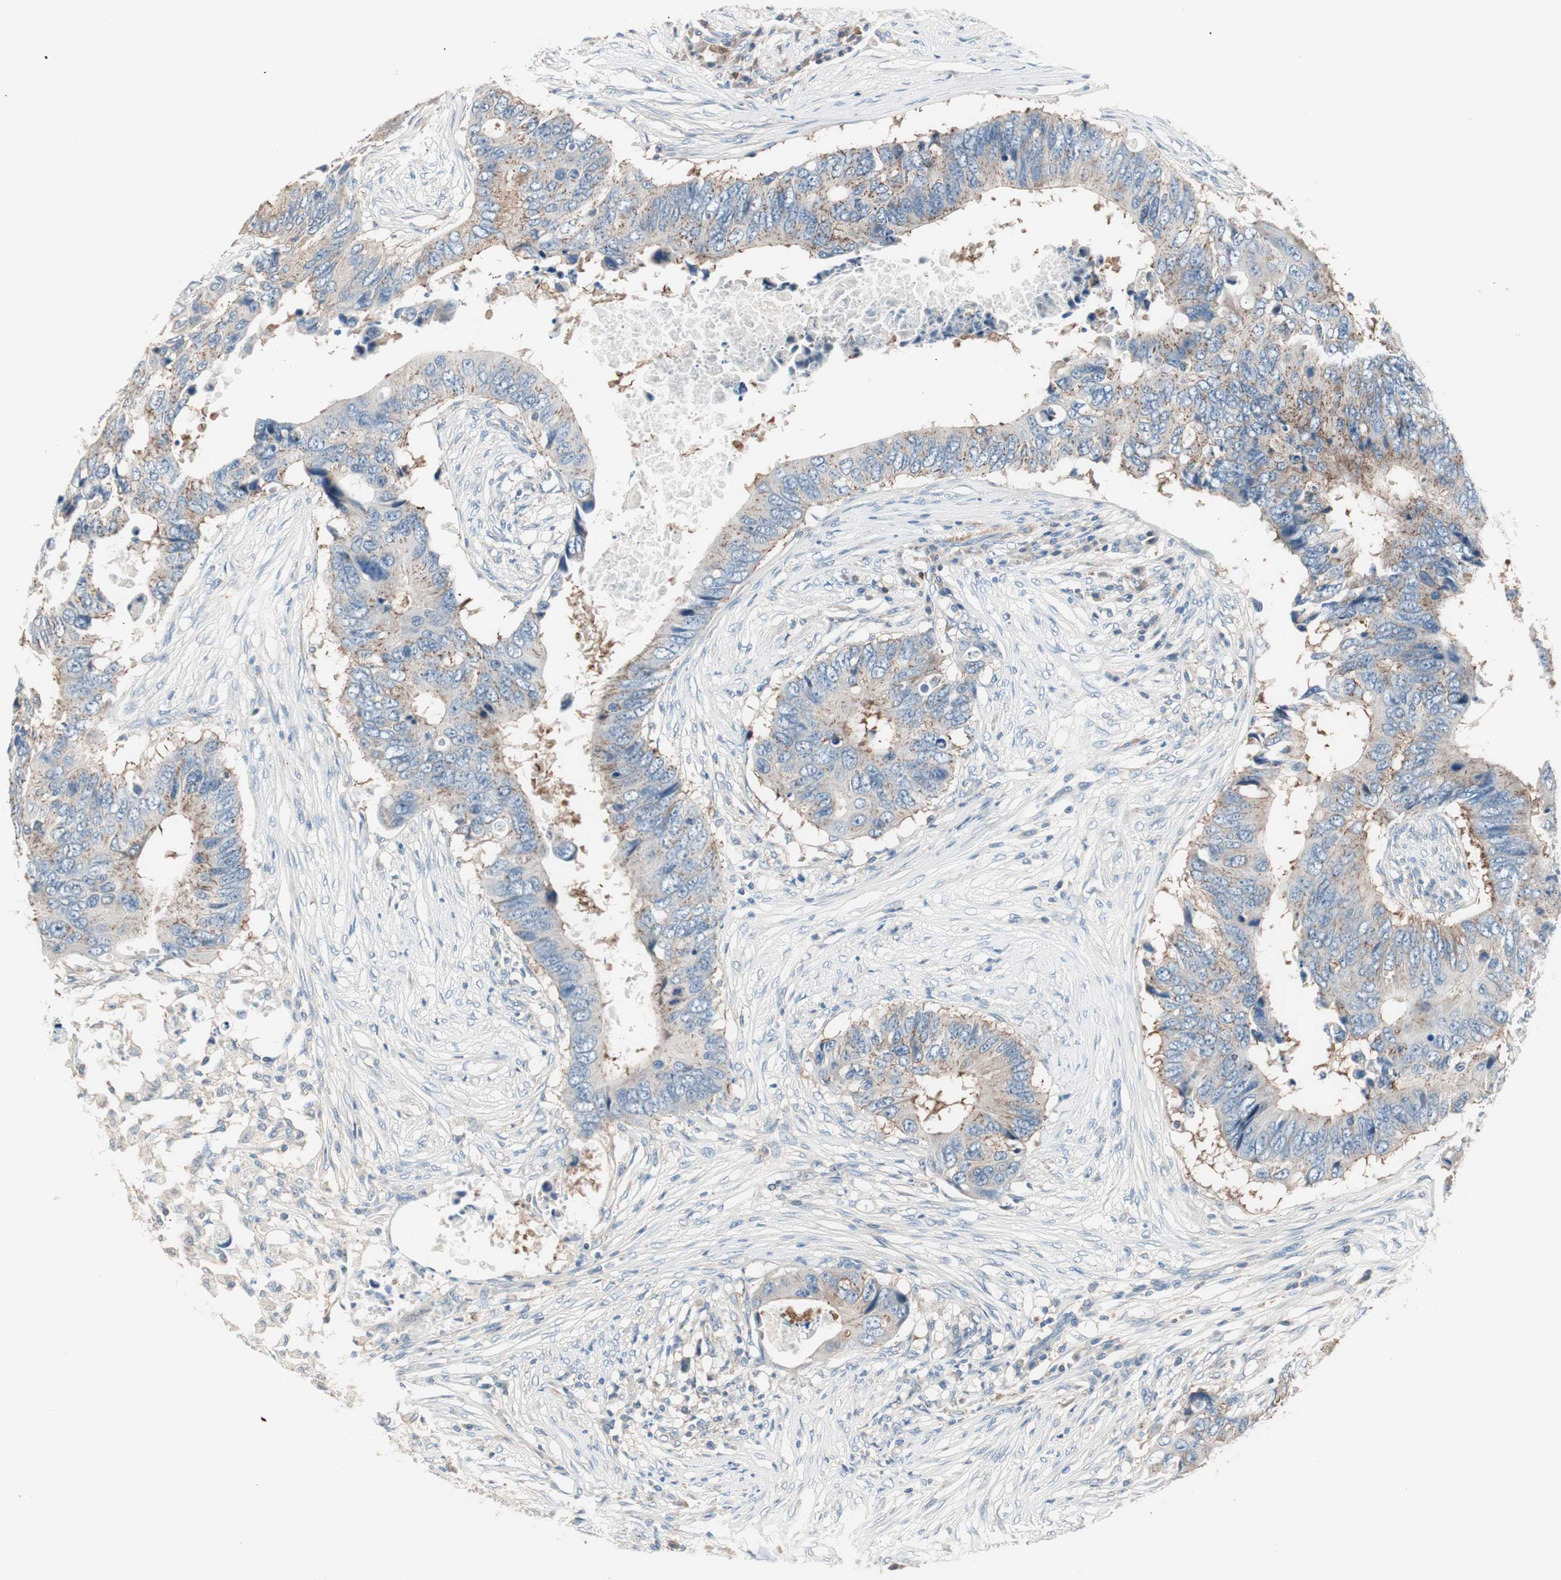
{"staining": {"intensity": "weak", "quantity": "25%-75%", "location": "cytoplasmic/membranous"}, "tissue": "colorectal cancer", "cell_type": "Tumor cells", "image_type": "cancer", "snomed": [{"axis": "morphology", "description": "Adenocarcinoma, NOS"}, {"axis": "topography", "description": "Colon"}], "caption": "A high-resolution photomicrograph shows immunohistochemistry (IHC) staining of colorectal adenocarcinoma, which shows weak cytoplasmic/membranous expression in about 25%-75% of tumor cells. Immunohistochemistry stains the protein in brown and the nuclei are stained blue.", "gene": "RAD54B", "patient": {"sex": "male", "age": 71}}